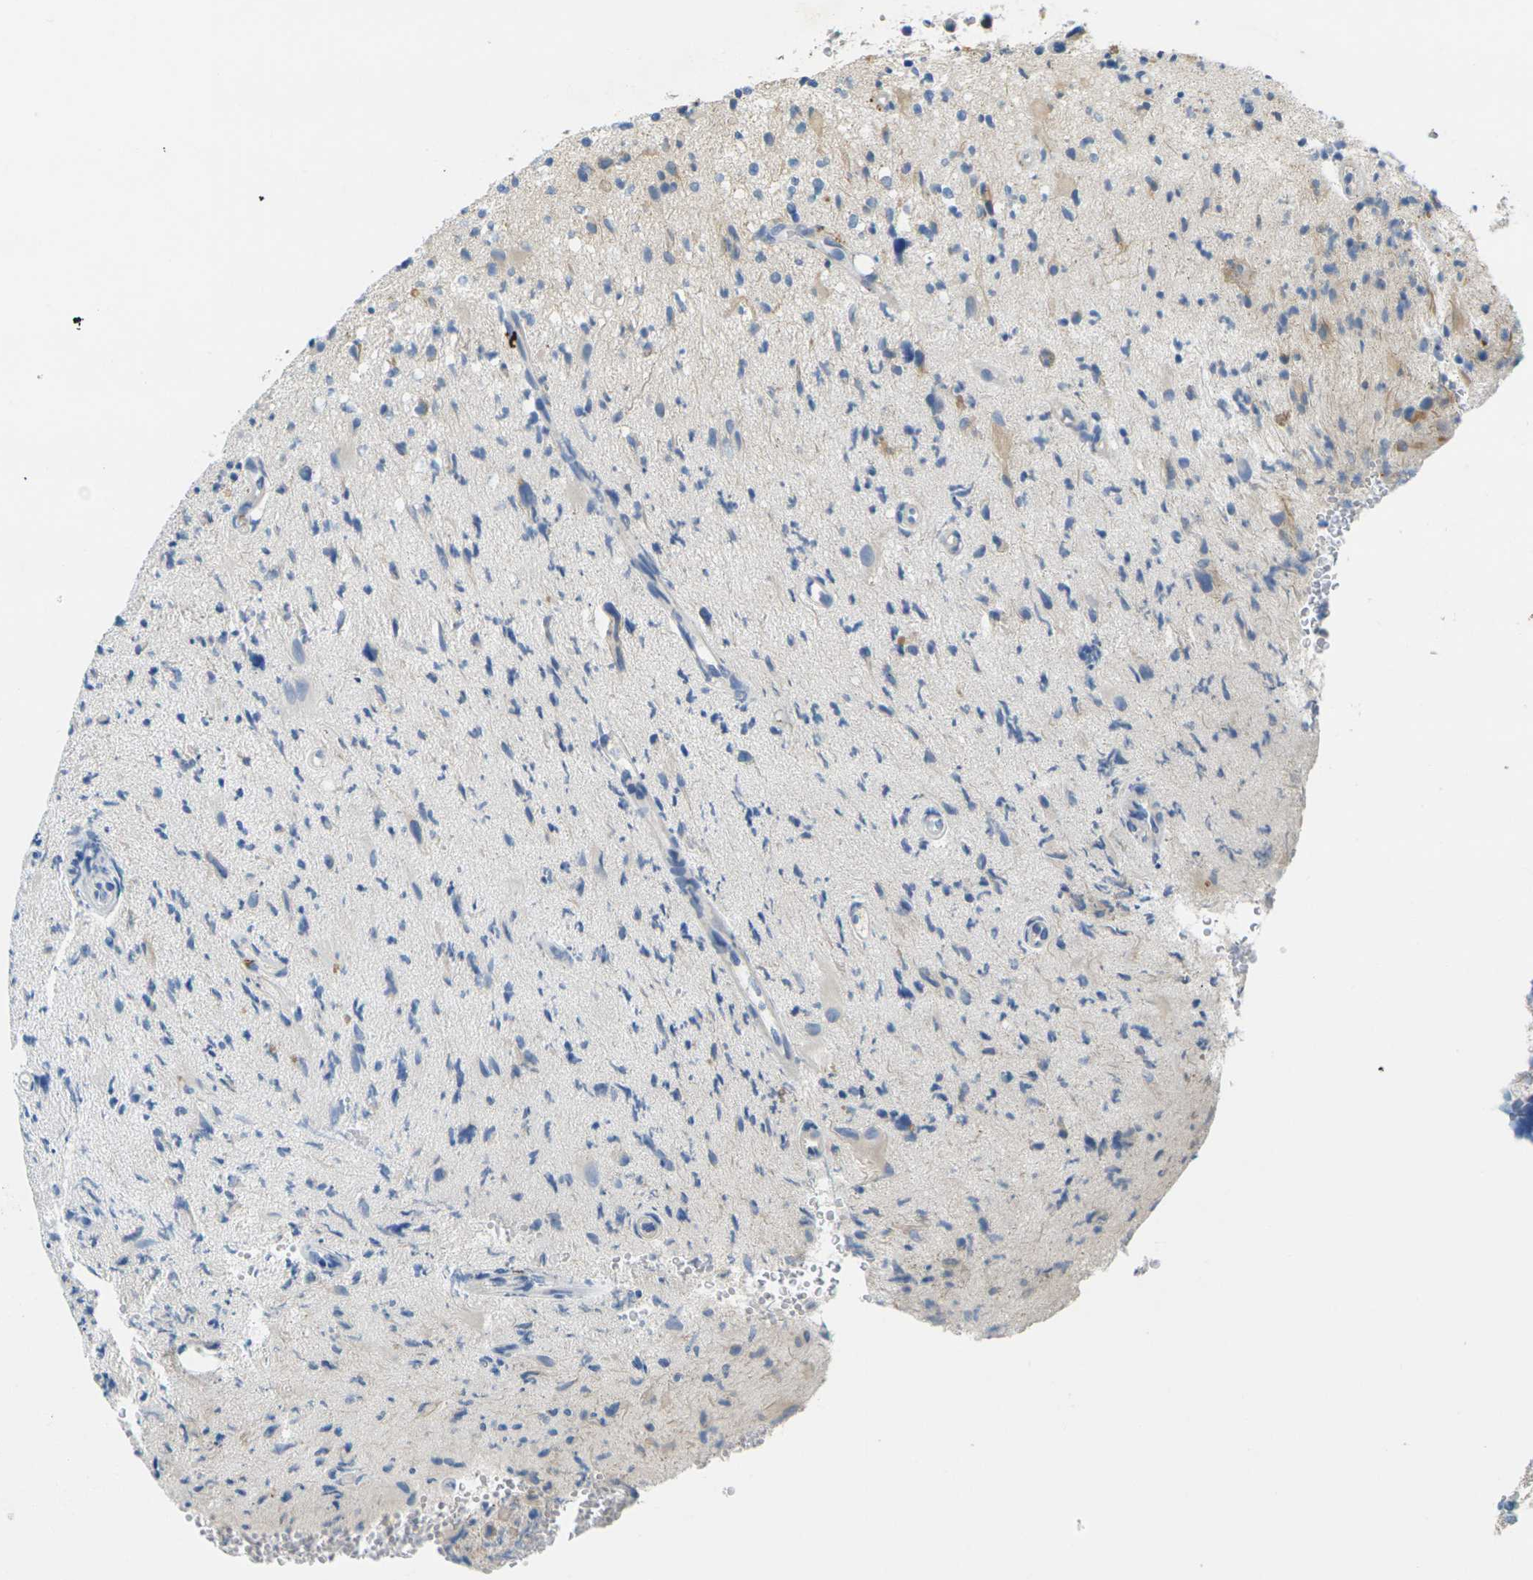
{"staining": {"intensity": "weak", "quantity": "<25%", "location": "cytoplasmic/membranous"}, "tissue": "glioma", "cell_type": "Tumor cells", "image_type": "cancer", "snomed": [{"axis": "morphology", "description": "Glioma, malignant, High grade"}, {"axis": "topography", "description": "Brain"}], "caption": "The micrograph displays no staining of tumor cells in glioma.", "gene": "CYP2C8", "patient": {"sex": "male", "age": 48}}